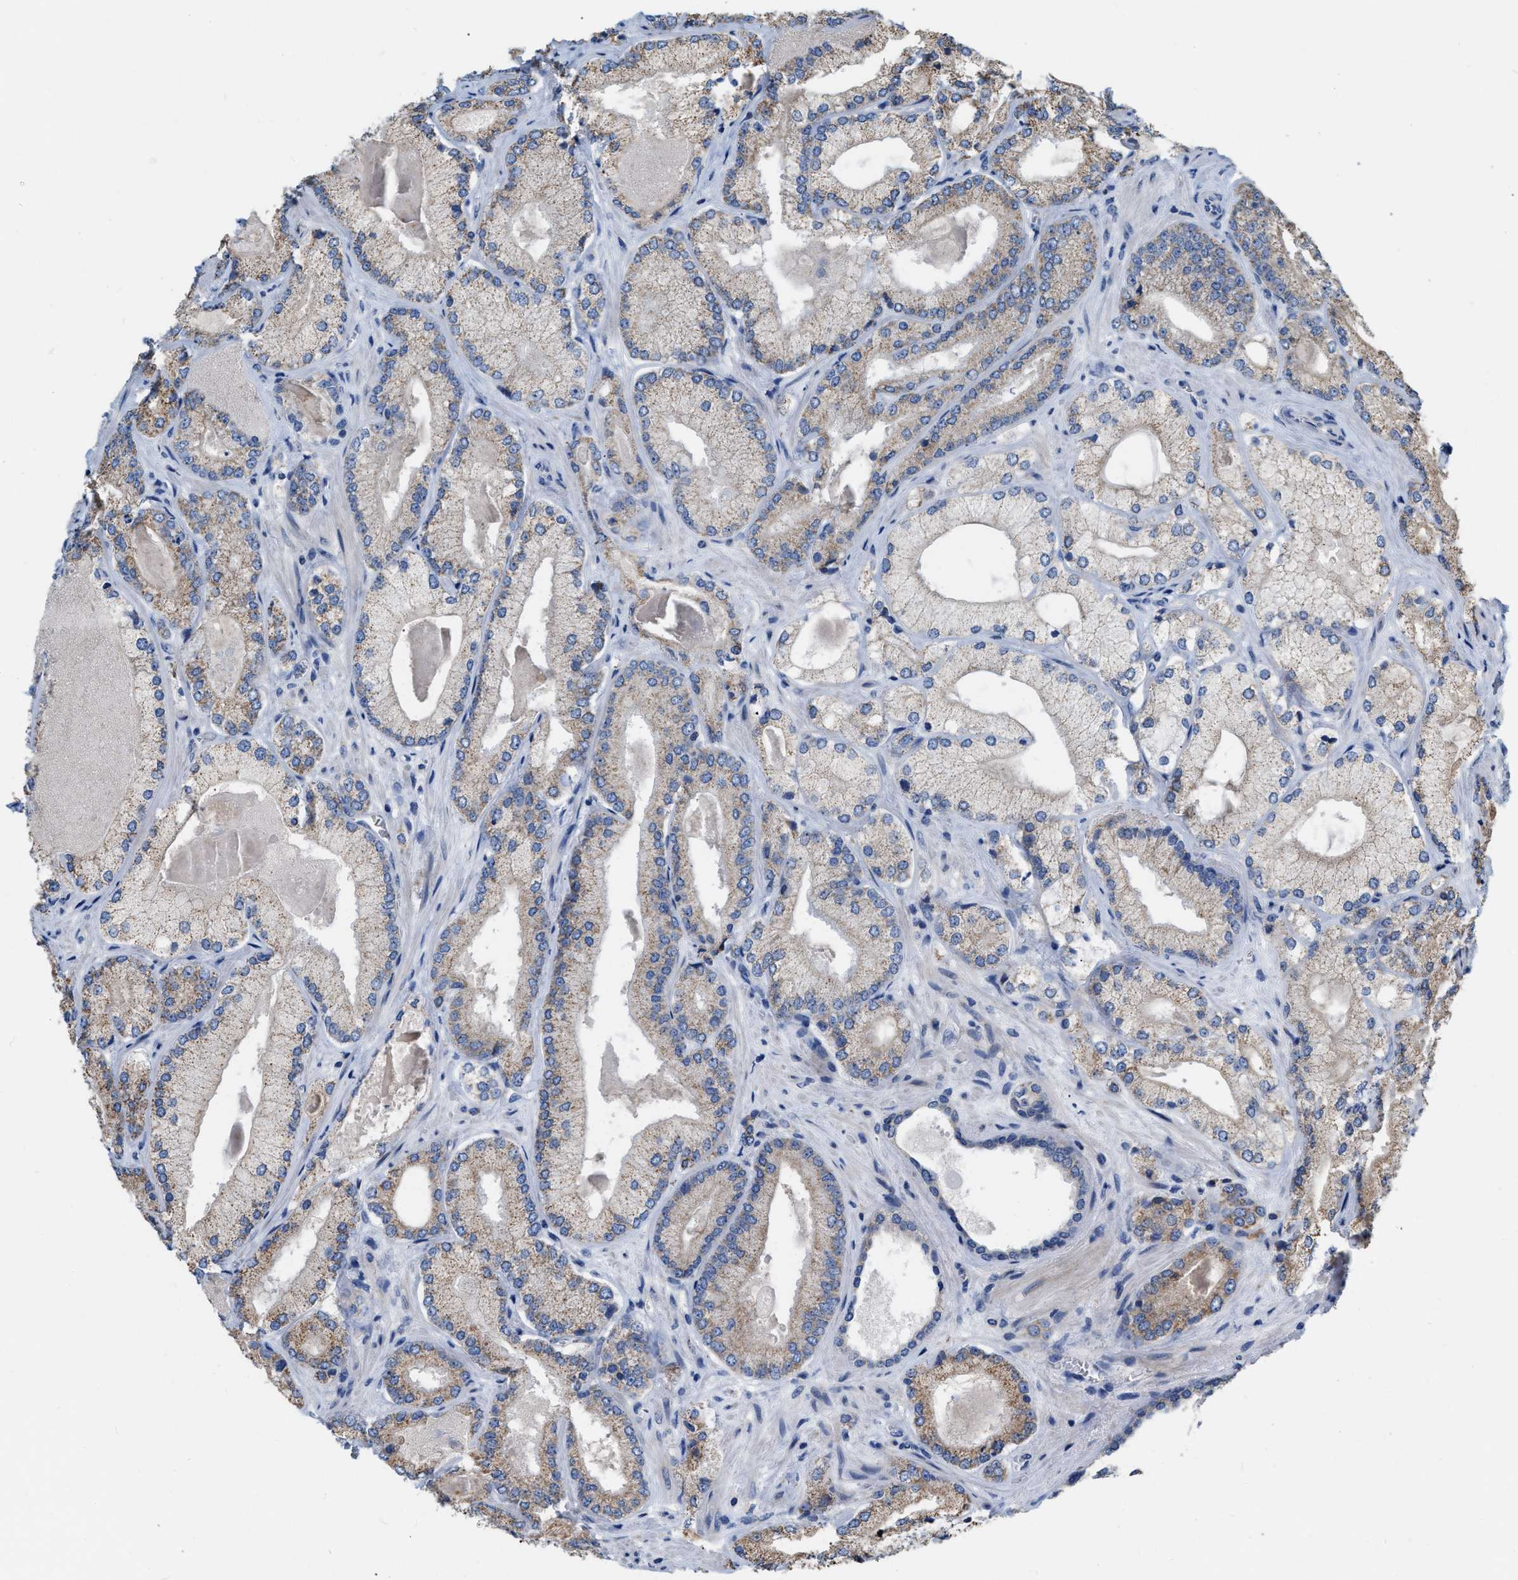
{"staining": {"intensity": "weak", "quantity": "25%-75%", "location": "cytoplasmic/membranous"}, "tissue": "prostate cancer", "cell_type": "Tumor cells", "image_type": "cancer", "snomed": [{"axis": "morphology", "description": "Adenocarcinoma, Low grade"}, {"axis": "topography", "description": "Prostate"}], "caption": "DAB immunohistochemical staining of human prostate adenocarcinoma (low-grade) demonstrates weak cytoplasmic/membranous protein positivity in approximately 25%-75% of tumor cells.", "gene": "DDX56", "patient": {"sex": "male", "age": 65}}